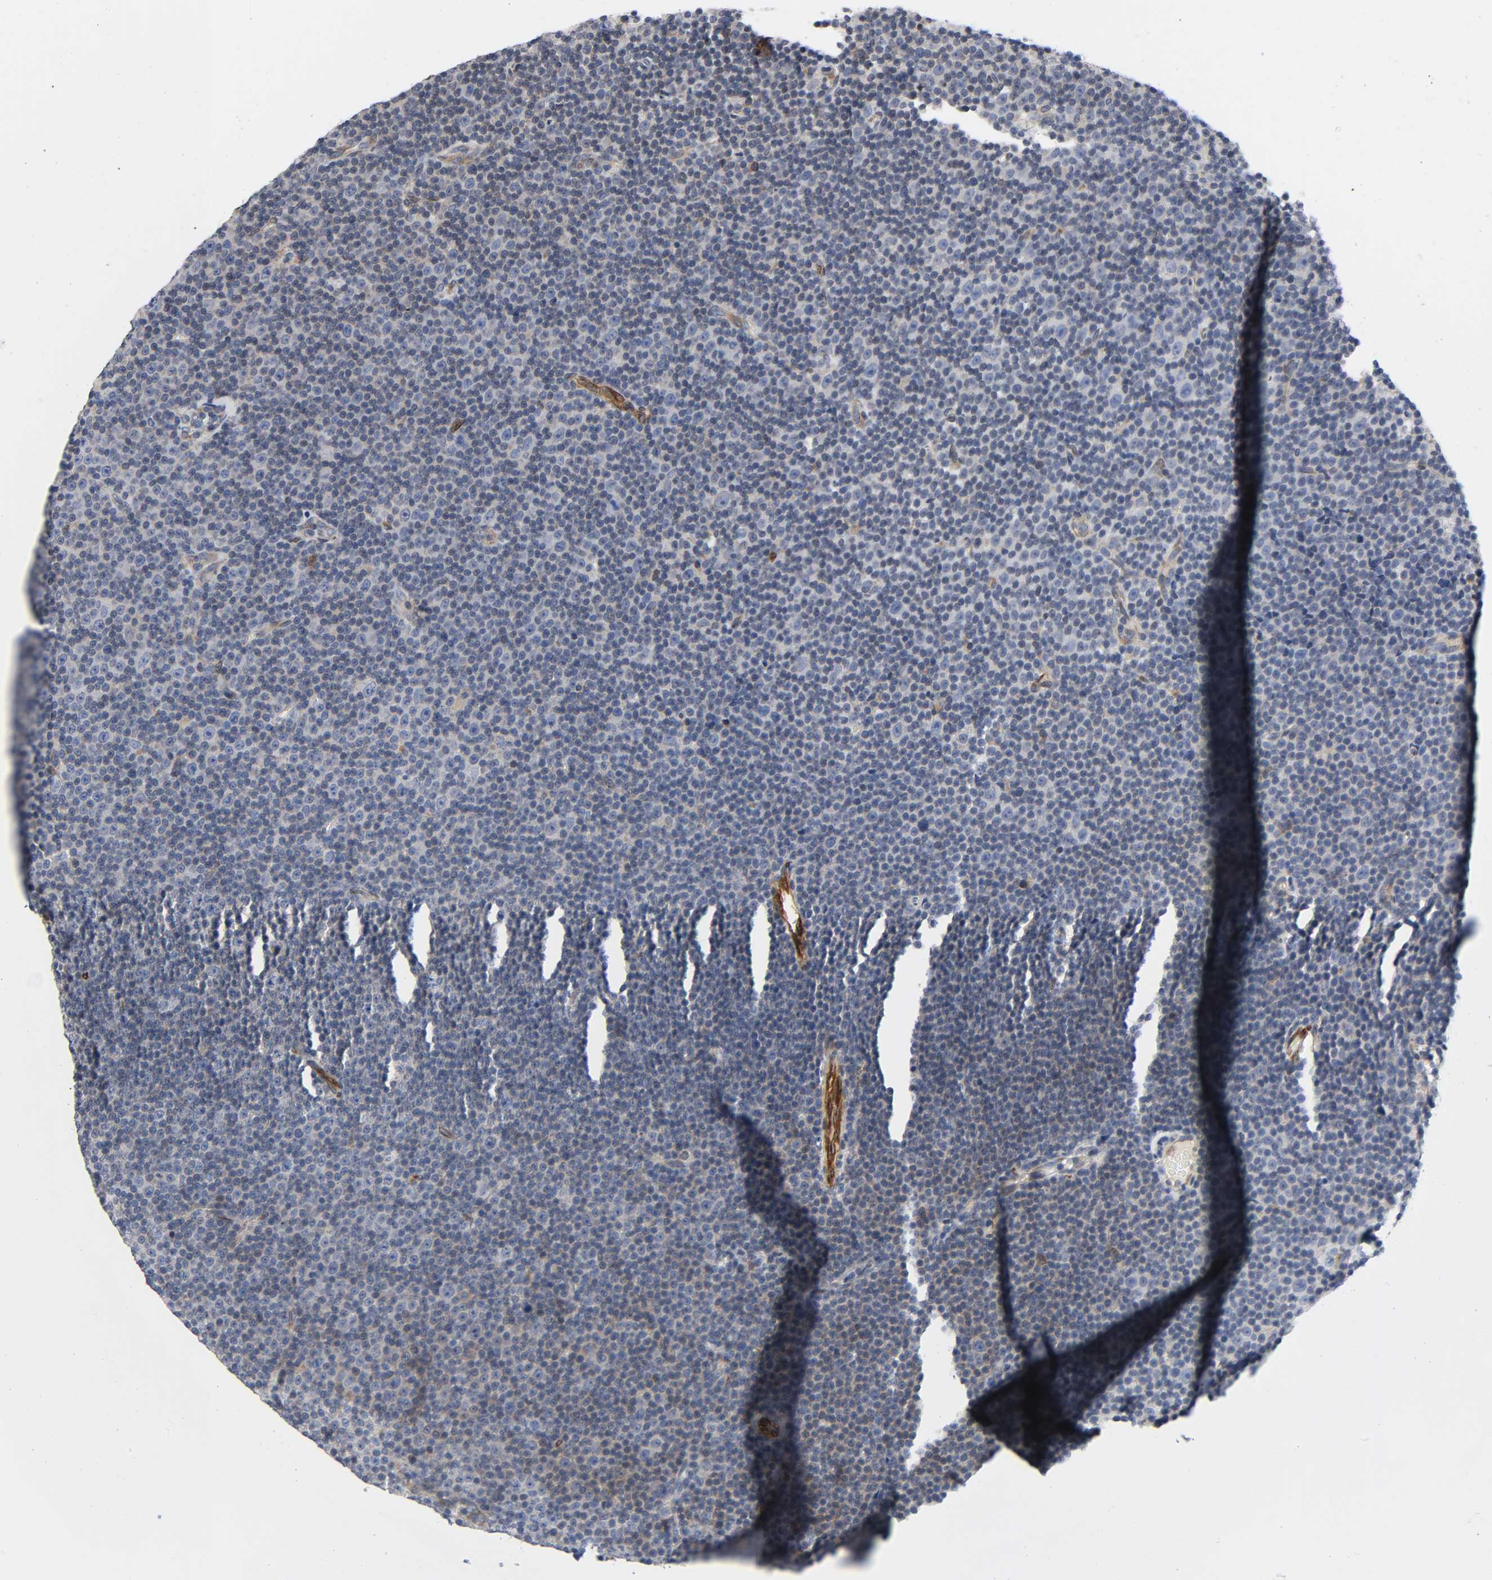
{"staining": {"intensity": "weak", "quantity": "<25%", "location": "cytoplasmic/membranous"}, "tissue": "lymphoma", "cell_type": "Tumor cells", "image_type": "cancer", "snomed": [{"axis": "morphology", "description": "Malignant lymphoma, non-Hodgkin's type, Low grade"}, {"axis": "topography", "description": "Lymph node"}], "caption": "There is no significant positivity in tumor cells of lymphoma. The staining was performed using DAB to visualize the protein expression in brown, while the nuclei were stained in blue with hematoxylin (Magnification: 20x).", "gene": "ASB6", "patient": {"sex": "female", "age": 67}}